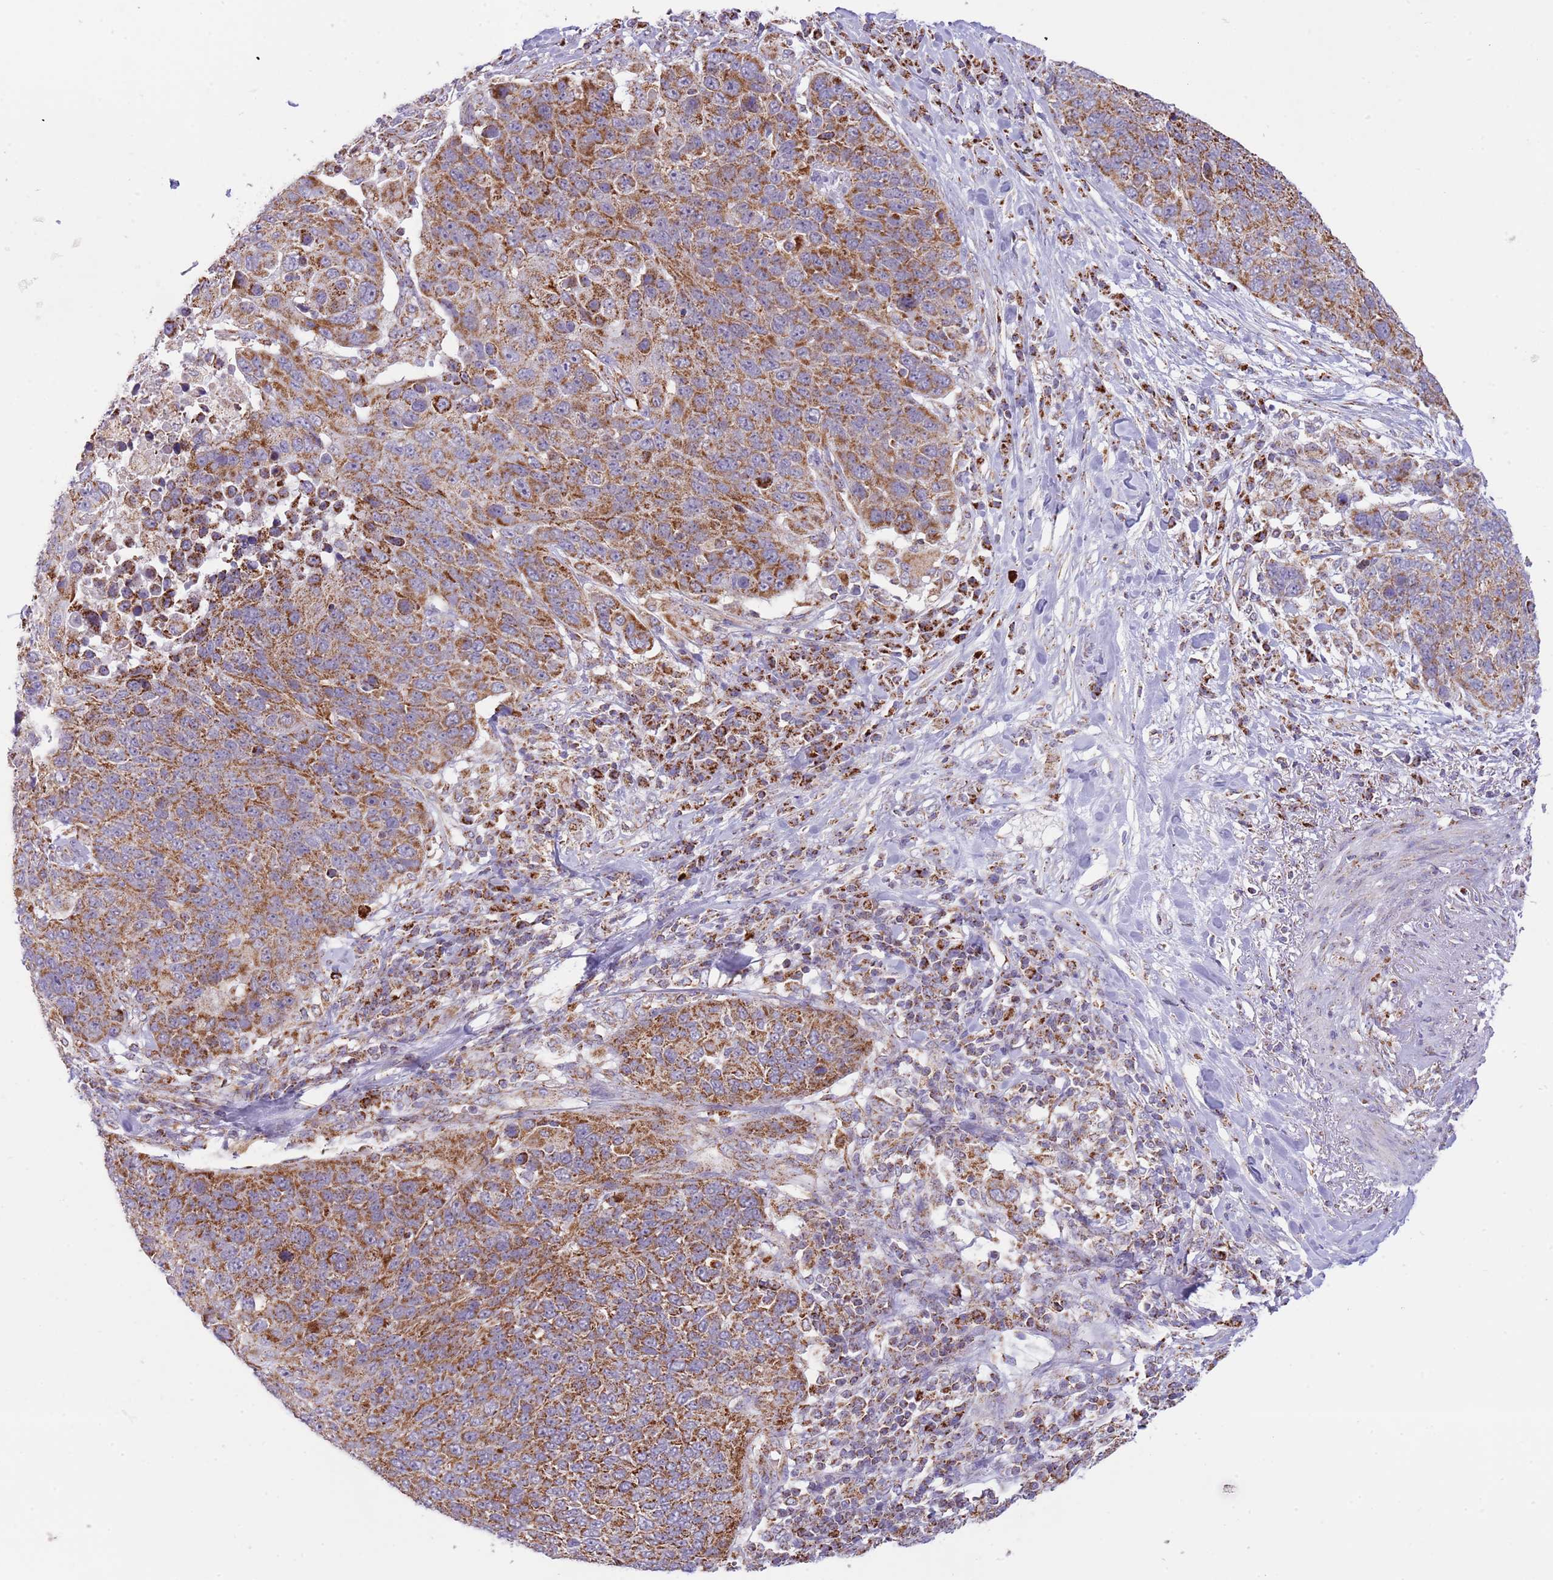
{"staining": {"intensity": "moderate", "quantity": ">75%", "location": "cytoplasmic/membranous"}, "tissue": "lung cancer", "cell_type": "Tumor cells", "image_type": "cancer", "snomed": [{"axis": "morphology", "description": "Normal tissue, NOS"}, {"axis": "morphology", "description": "Squamous cell carcinoma, NOS"}, {"axis": "topography", "description": "Lymph node"}, {"axis": "topography", "description": "Lung"}], "caption": "IHC photomicrograph of neoplastic tissue: human lung cancer (squamous cell carcinoma) stained using IHC exhibits medium levels of moderate protein expression localized specifically in the cytoplasmic/membranous of tumor cells, appearing as a cytoplasmic/membranous brown color.", "gene": "LHX6", "patient": {"sex": "male", "age": 66}}